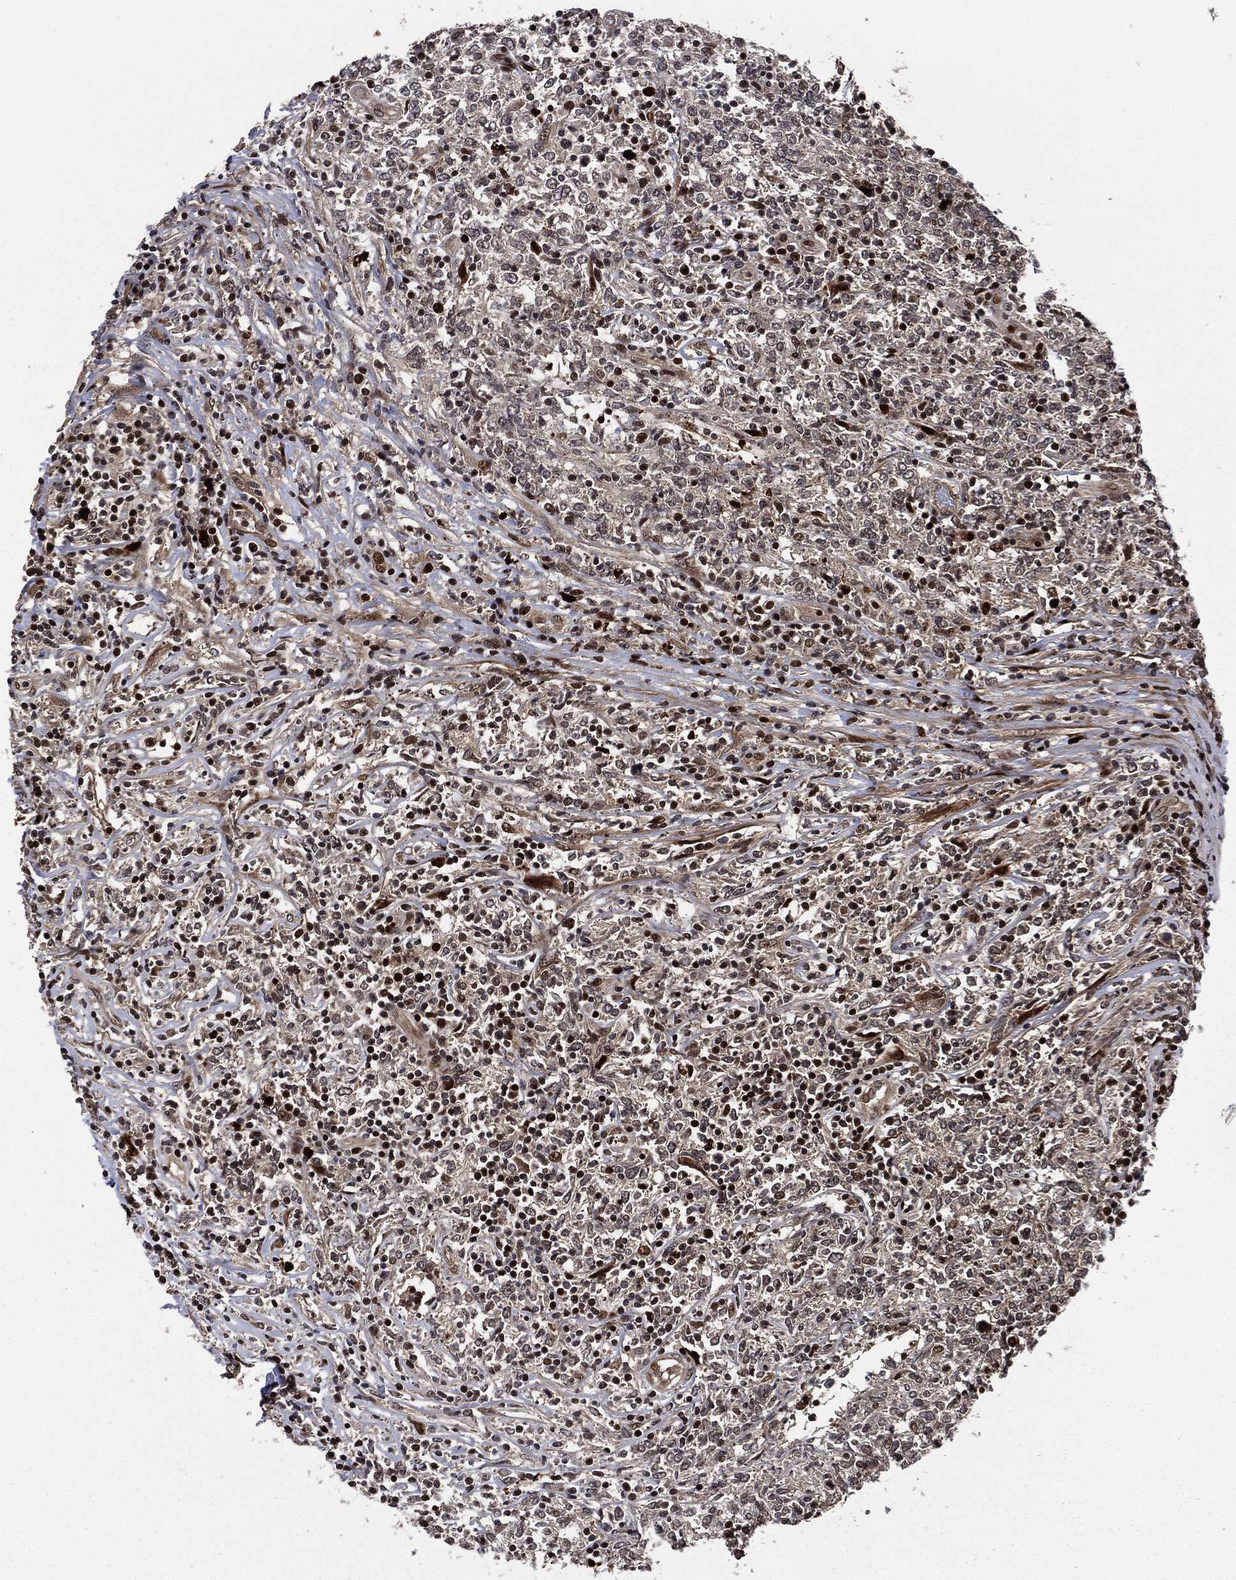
{"staining": {"intensity": "strong", "quantity": "<25%", "location": "cytoplasmic/membranous,nuclear"}, "tissue": "lymphoma", "cell_type": "Tumor cells", "image_type": "cancer", "snomed": [{"axis": "morphology", "description": "Malignant lymphoma, non-Hodgkin's type, High grade"}, {"axis": "topography", "description": "Lymph node"}], "caption": "Protein staining of malignant lymphoma, non-Hodgkin's type (high-grade) tissue exhibits strong cytoplasmic/membranous and nuclear staining in about <25% of tumor cells.", "gene": "SMAD4", "patient": {"sex": "female", "age": 84}}